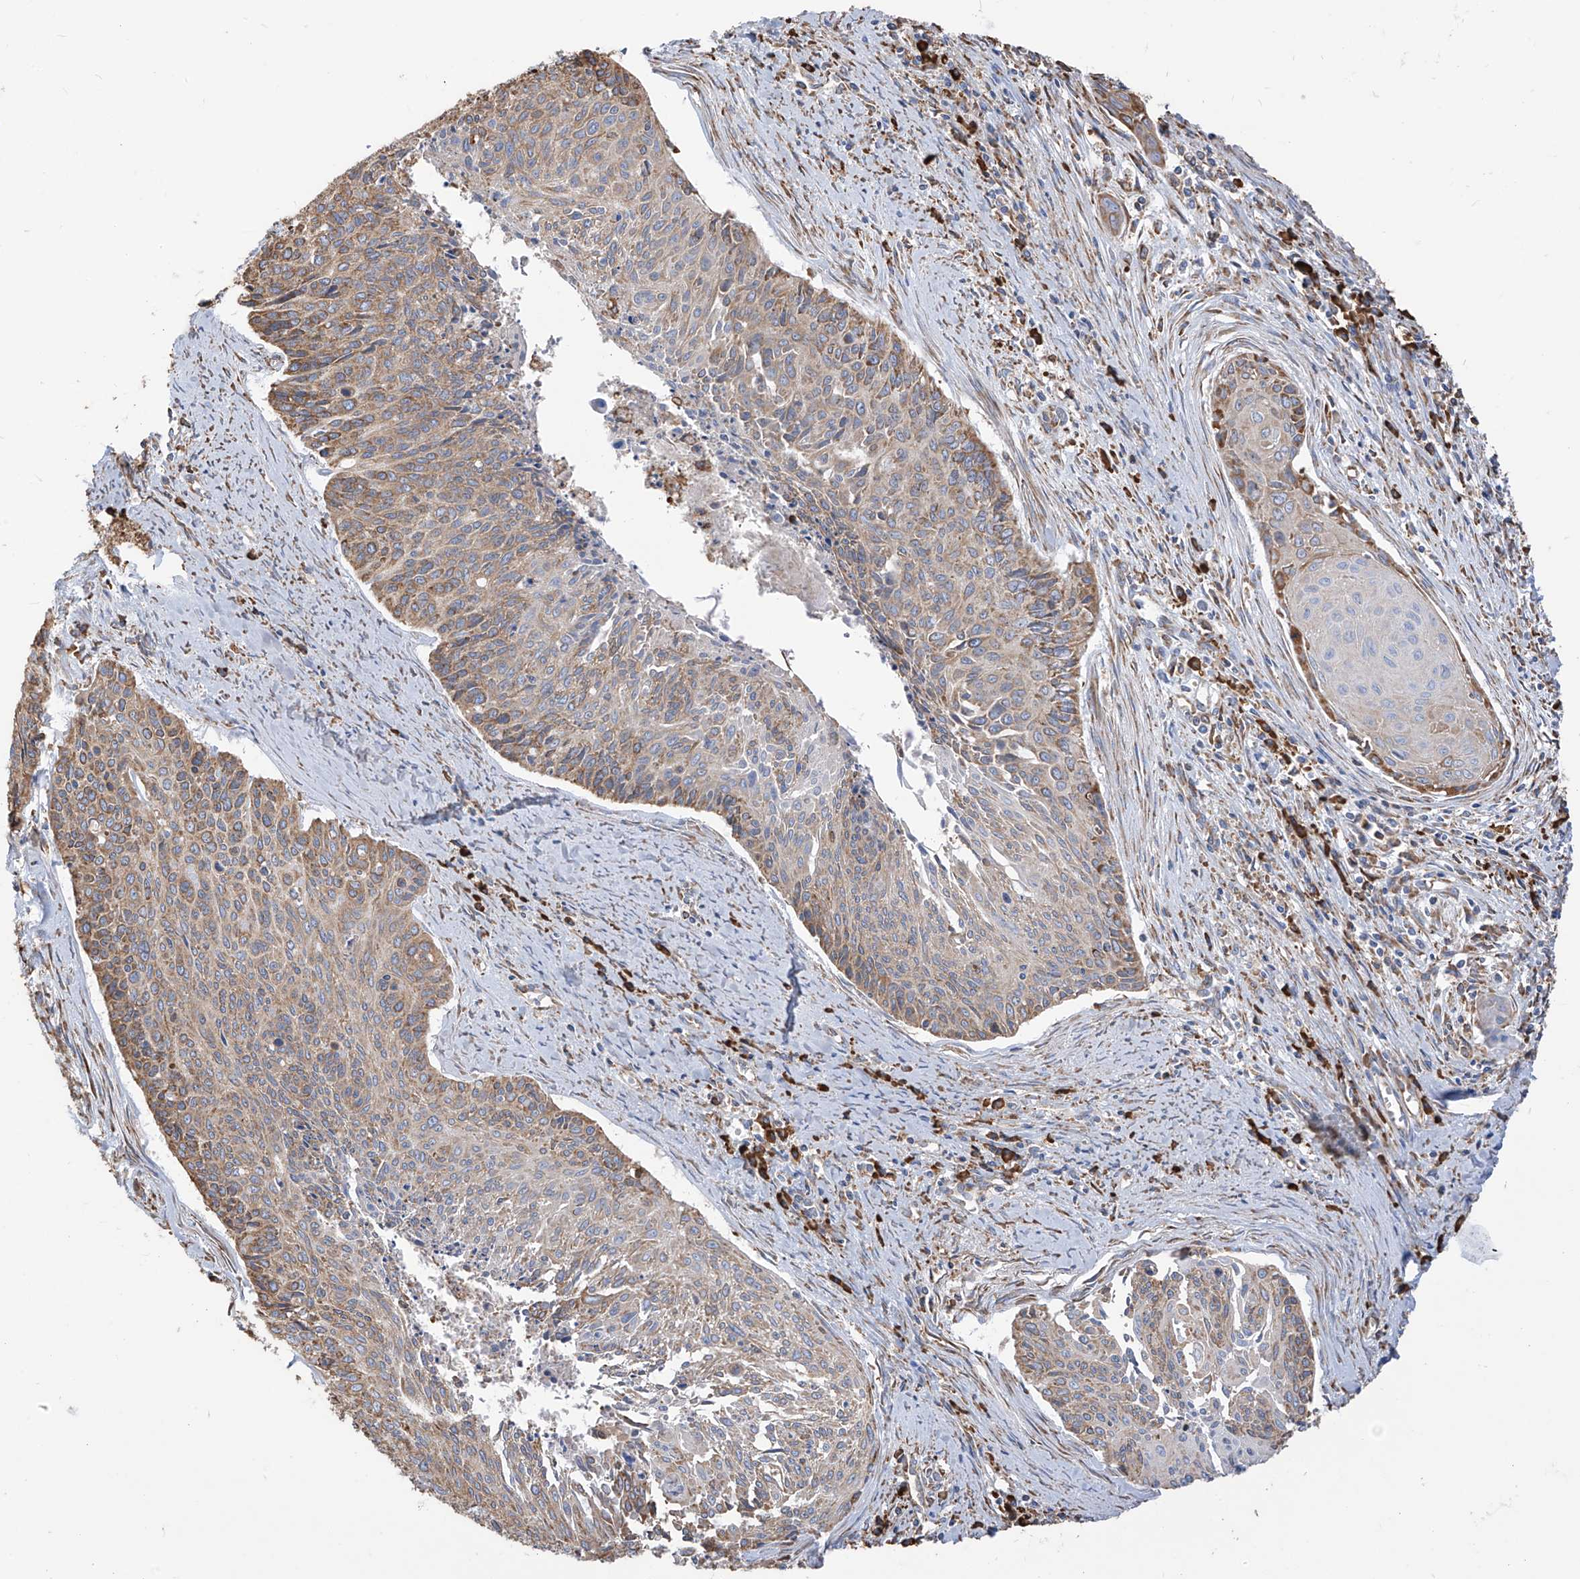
{"staining": {"intensity": "moderate", "quantity": ">75%", "location": "cytoplasmic/membranous"}, "tissue": "cervical cancer", "cell_type": "Tumor cells", "image_type": "cancer", "snomed": [{"axis": "morphology", "description": "Squamous cell carcinoma, NOS"}, {"axis": "topography", "description": "Cervix"}], "caption": "A micrograph of human cervical cancer stained for a protein demonstrates moderate cytoplasmic/membranous brown staining in tumor cells.", "gene": "PDIA6", "patient": {"sex": "female", "age": 55}}